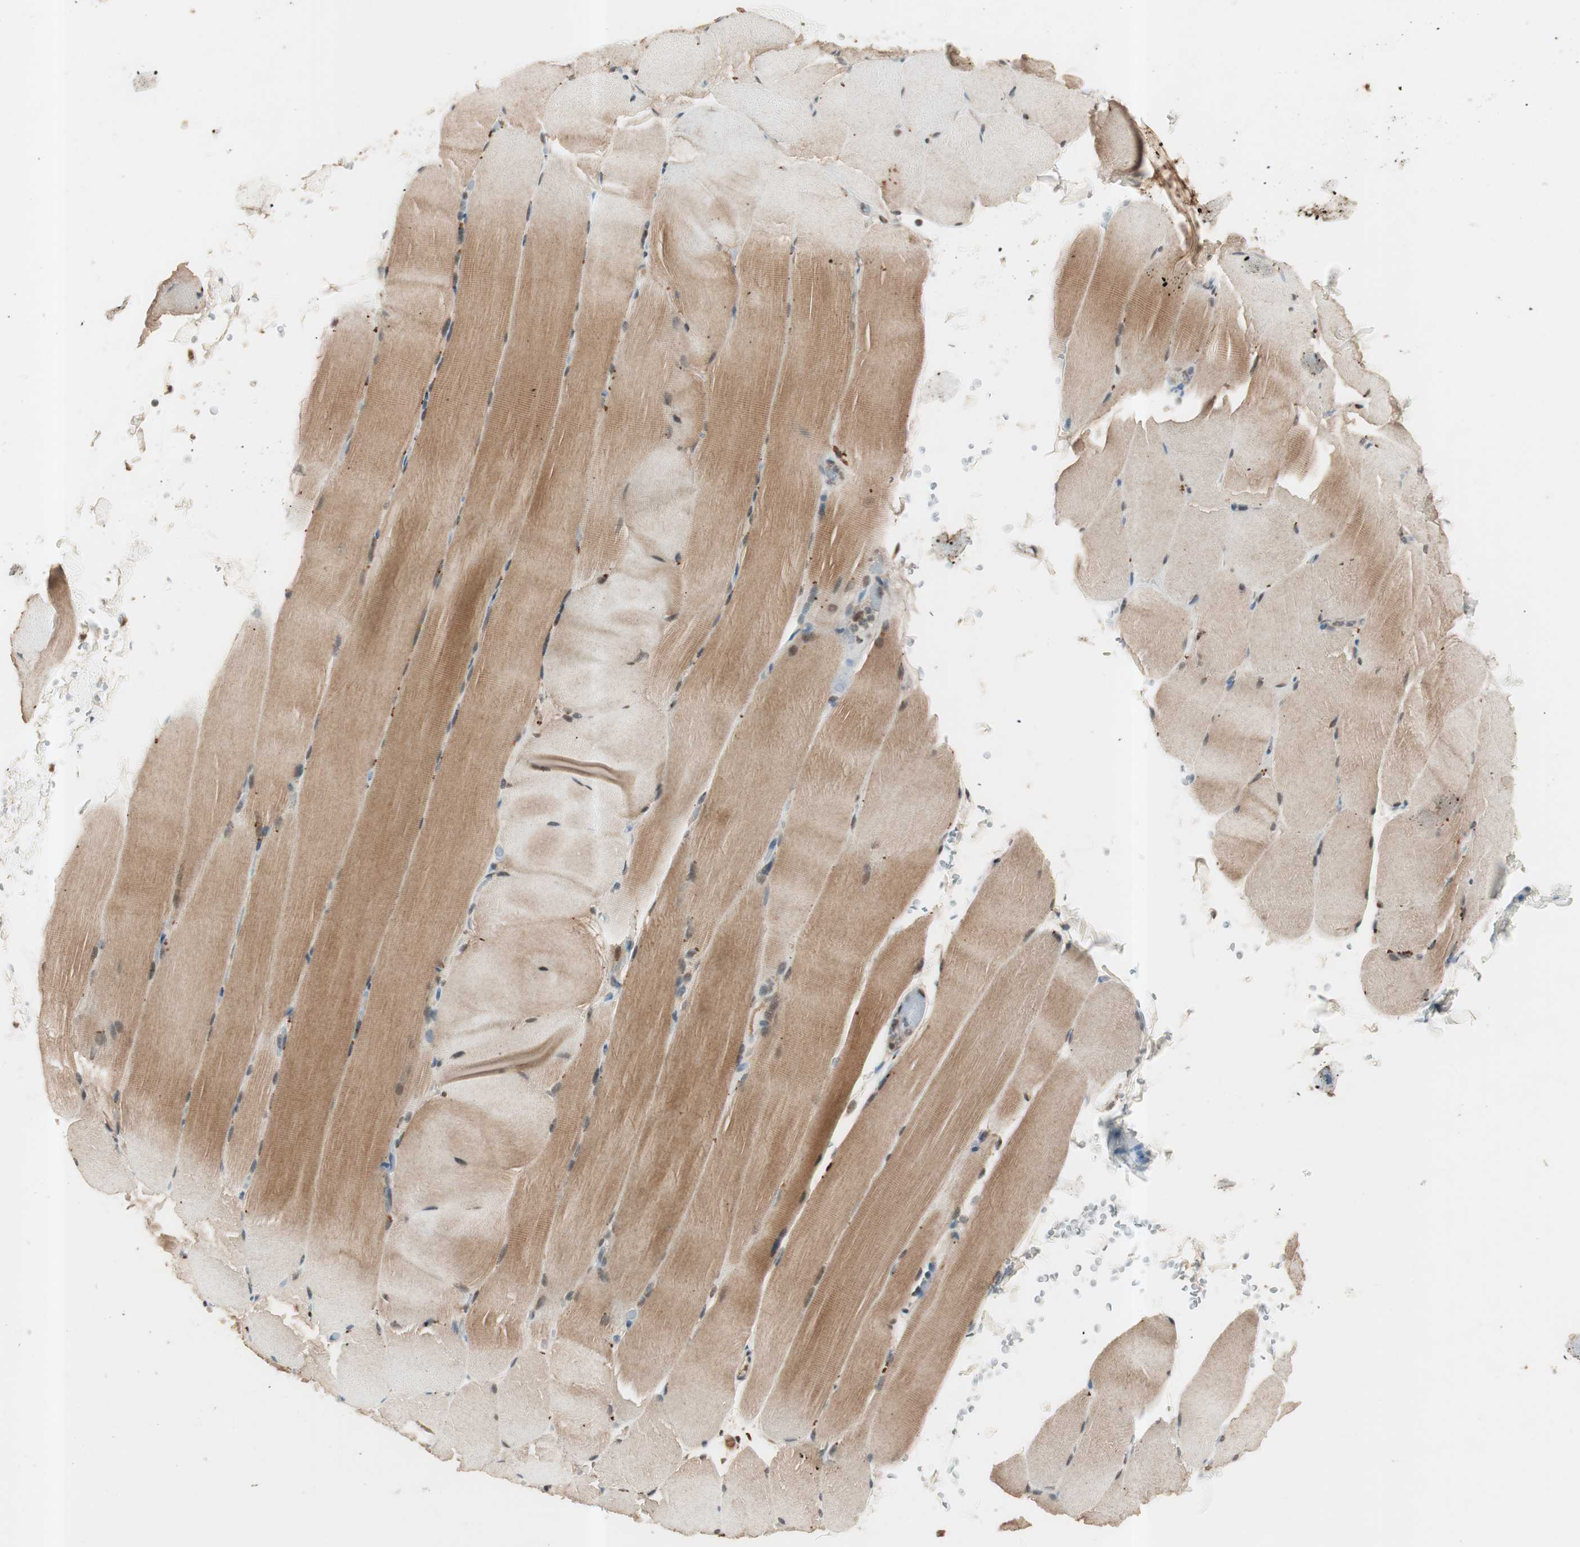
{"staining": {"intensity": "moderate", "quantity": "25%-75%", "location": "cytoplasmic/membranous"}, "tissue": "skeletal muscle", "cell_type": "Myocytes", "image_type": "normal", "snomed": [{"axis": "morphology", "description": "Normal tissue, NOS"}, {"axis": "topography", "description": "Skeletal muscle"}, {"axis": "topography", "description": "Parathyroid gland"}], "caption": "Protein analysis of normal skeletal muscle shows moderate cytoplasmic/membranous staining in about 25%-75% of myocytes.", "gene": "NFRKB", "patient": {"sex": "female", "age": 37}}